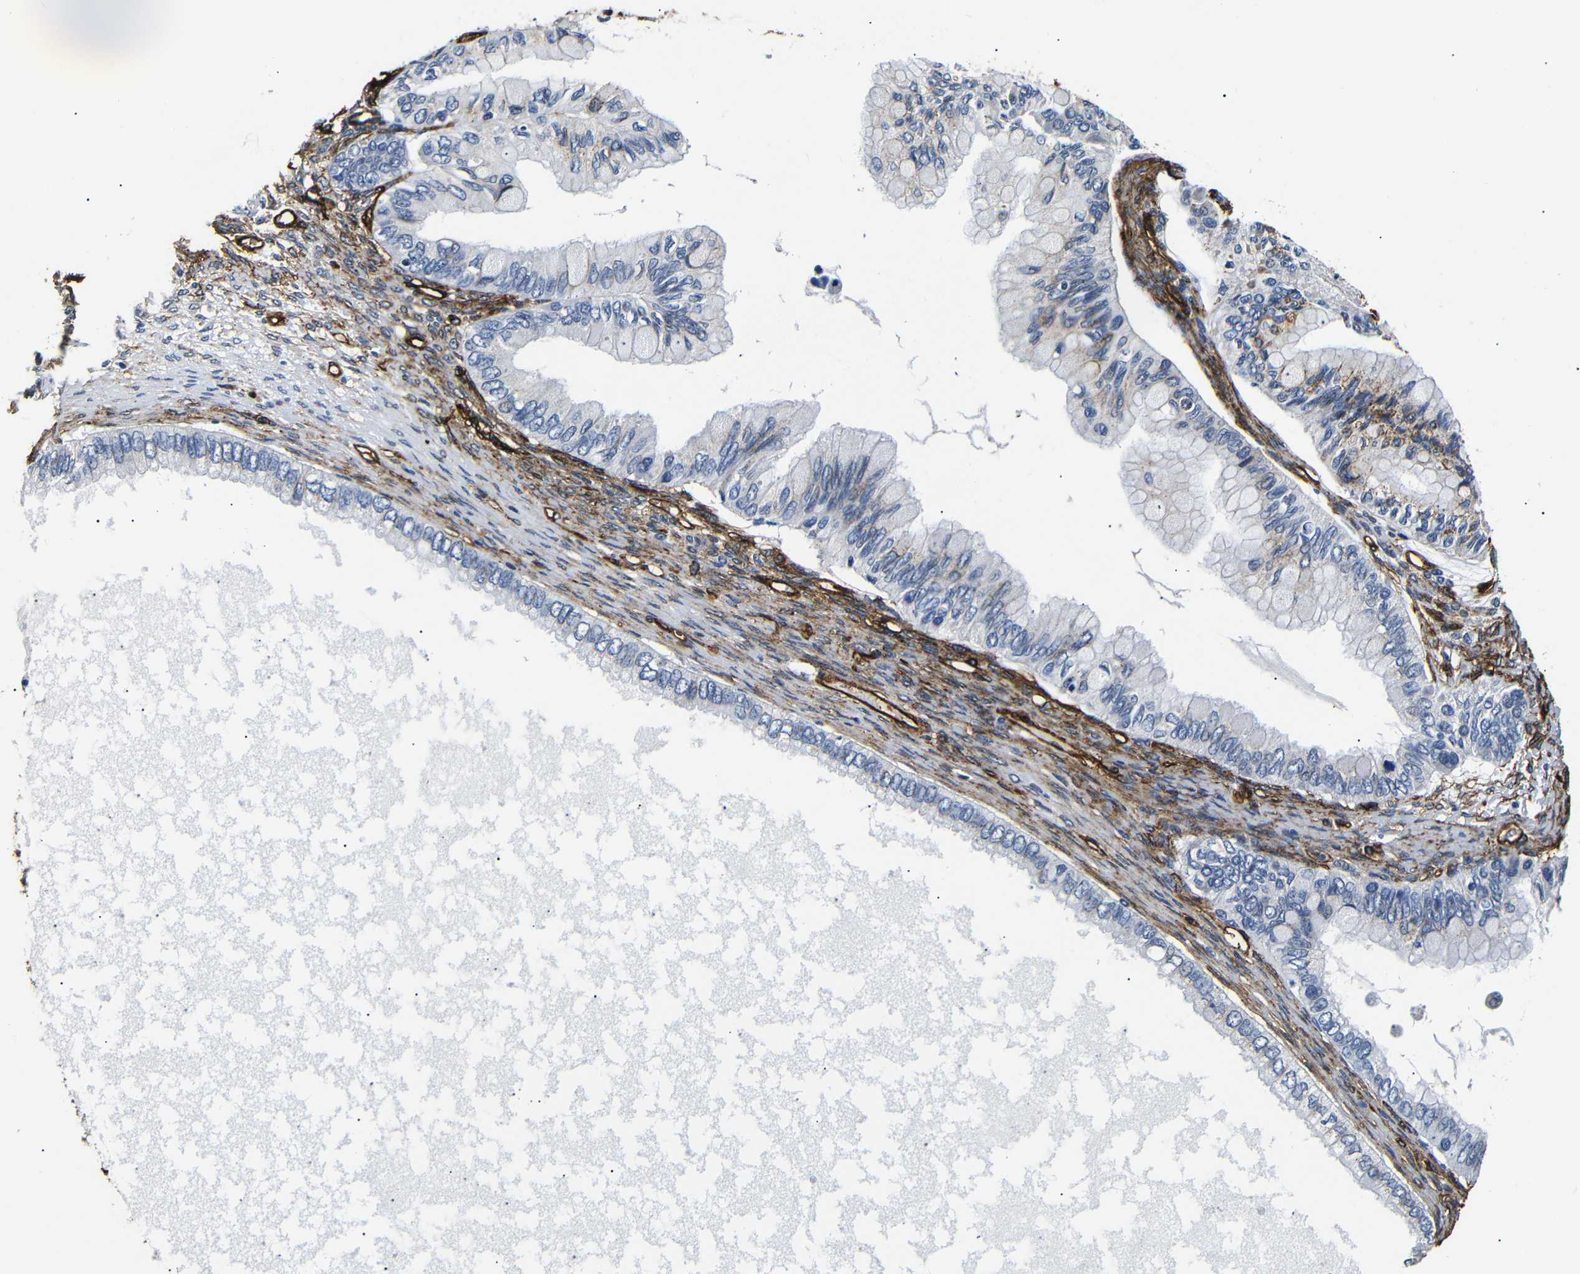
{"staining": {"intensity": "moderate", "quantity": "<25%", "location": "cytoplasmic/membranous"}, "tissue": "ovarian cancer", "cell_type": "Tumor cells", "image_type": "cancer", "snomed": [{"axis": "morphology", "description": "Cystadenocarcinoma, mucinous, NOS"}, {"axis": "topography", "description": "Ovary"}], "caption": "Tumor cells show low levels of moderate cytoplasmic/membranous positivity in approximately <25% of cells in ovarian mucinous cystadenocarcinoma.", "gene": "CAV2", "patient": {"sex": "female", "age": 80}}